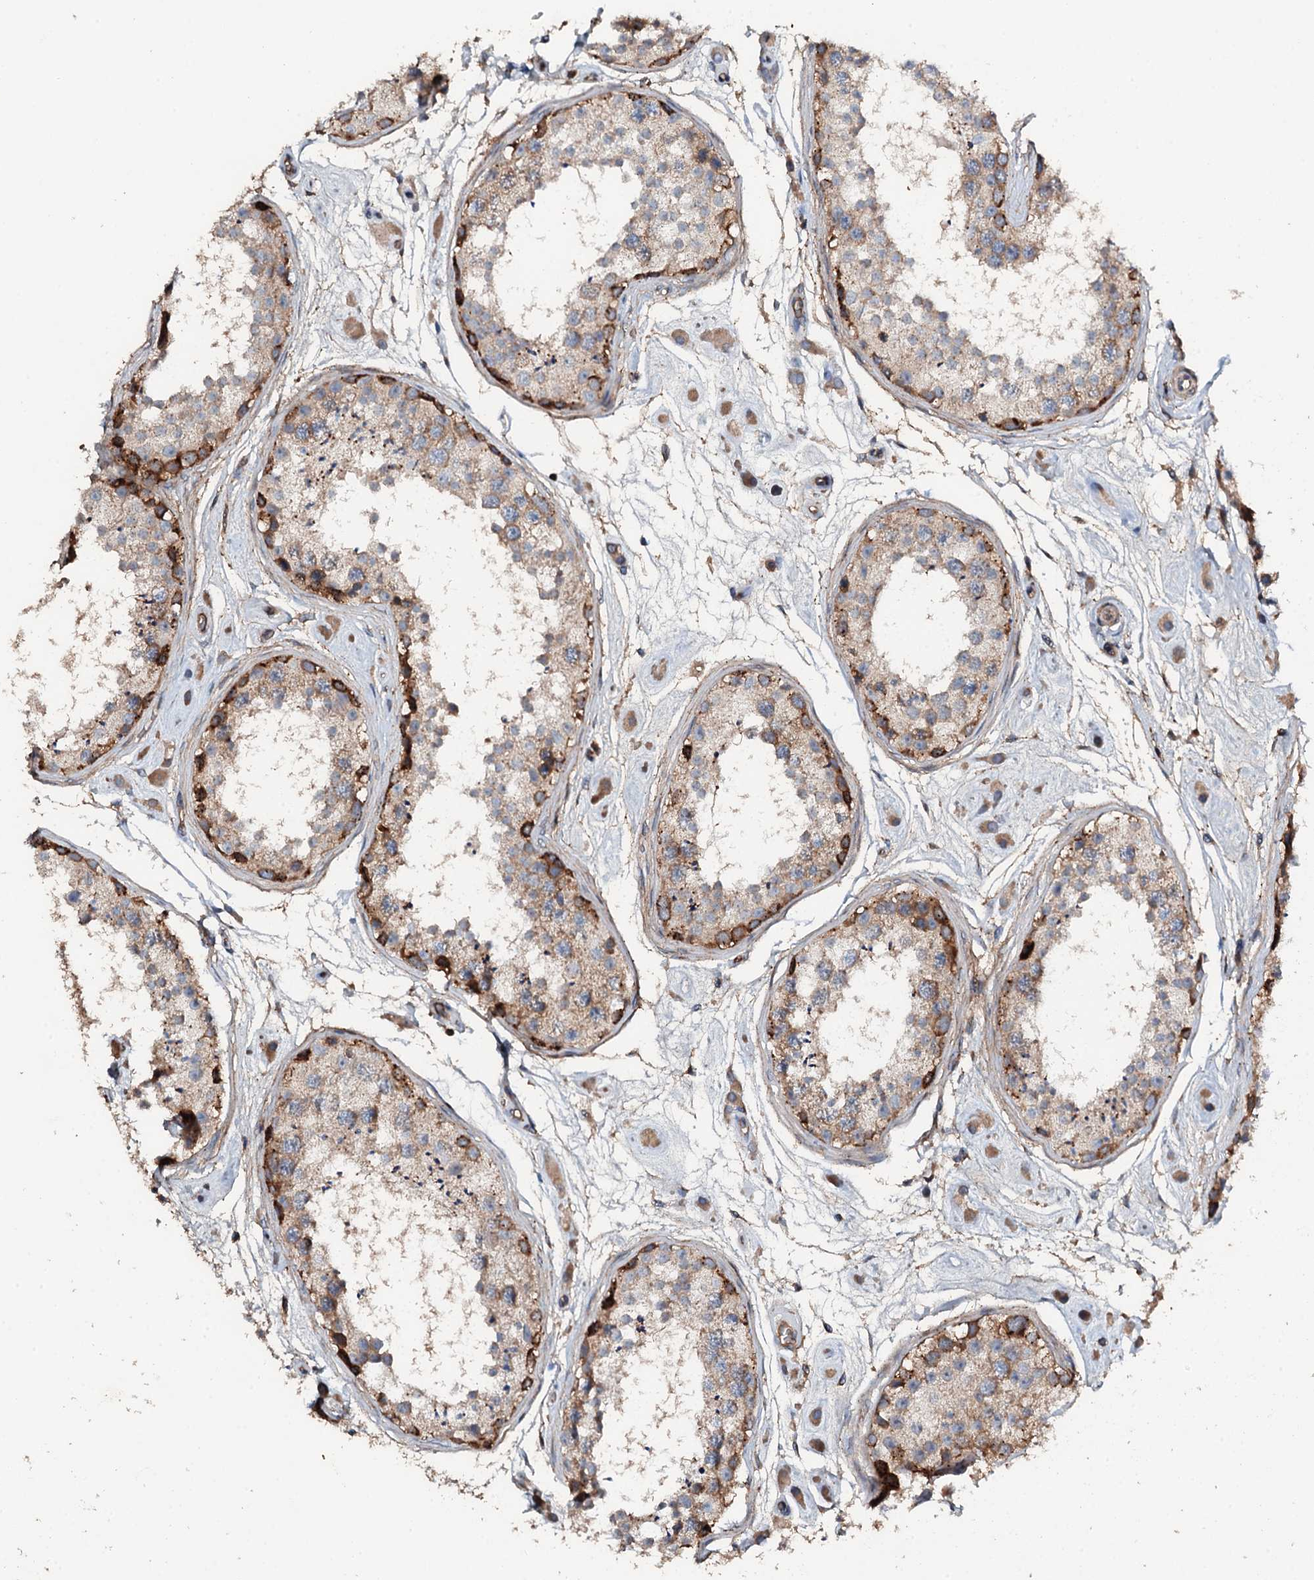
{"staining": {"intensity": "strong", "quantity": "25%-75%", "location": "cytoplasmic/membranous"}, "tissue": "testis", "cell_type": "Cells in seminiferous ducts", "image_type": "normal", "snomed": [{"axis": "morphology", "description": "Normal tissue, NOS"}, {"axis": "topography", "description": "Testis"}], "caption": "The micrograph demonstrates a brown stain indicating the presence of a protein in the cytoplasmic/membranous of cells in seminiferous ducts in testis. The staining was performed using DAB to visualize the protein expression in brown, while the nuclei were stained in blue with hematoxylin (Magnification: 20x).", "gene": "GRK2", "patient": {"sex": "male", "age": 25}}